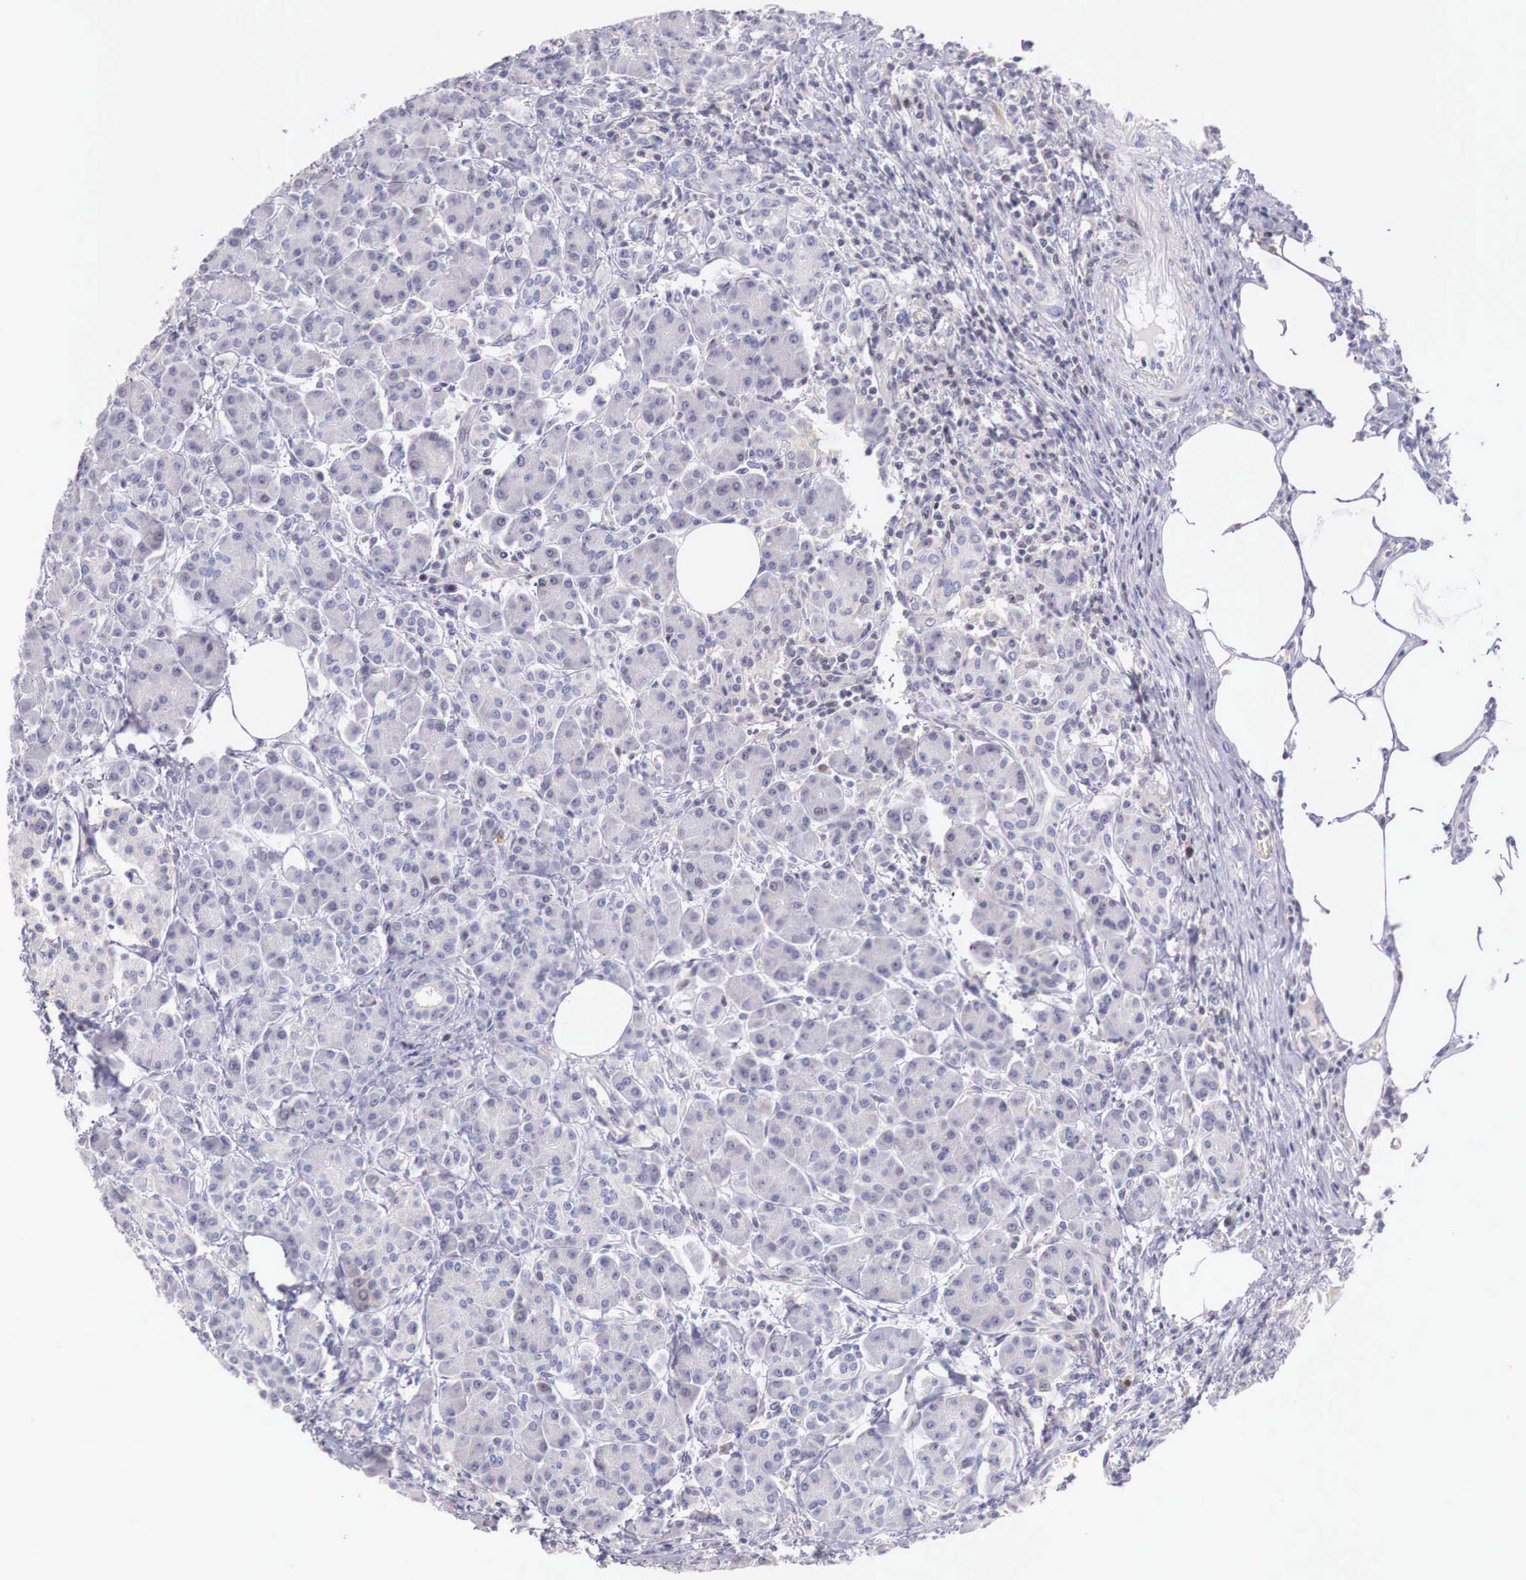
{"staining": {"intensity": "negative", "quantity": "none", "location": "none"}, "tissue": "pancreas", "cell_type": "Exocrine glandular cells", "image_type": "normal", "snomed": [{"axis": "morphology", "description": "Normal tissue, NOS"}, {"axis": "topography", "description": "Pancreas"}], "caption": "High magnification brightfield microscopy of unremarkable pancreas stained with DAB (brown) and counterstained with hematoxylin (blue): exocrine glandular cells show no significant positivity. (DAB (3,3'-diaminobenzidine) immunohistochemistry, high magnification).", "gene": "CLCN5", "patient": {"sex": "female", "age": 73}}